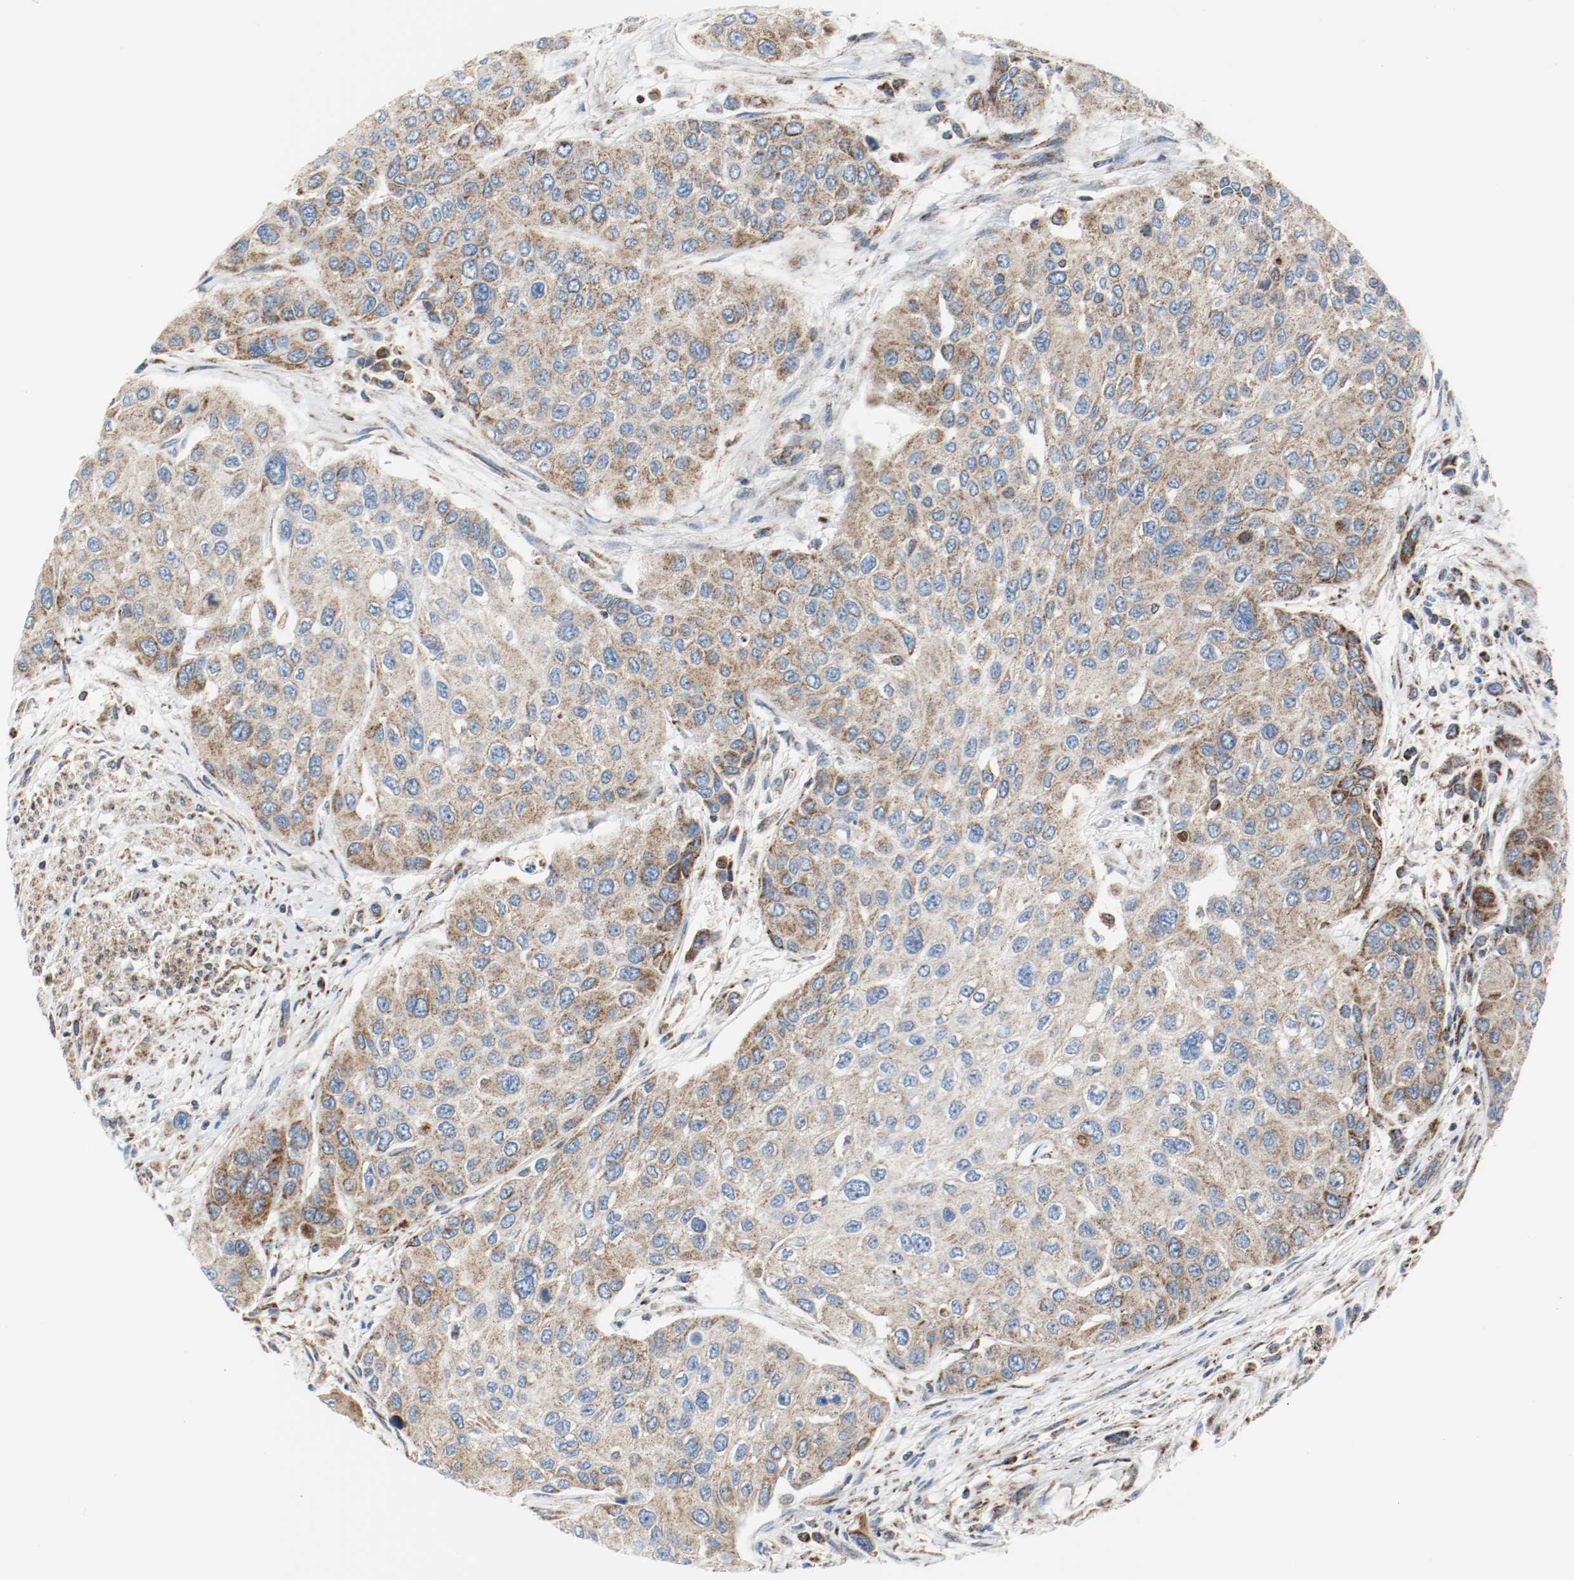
{"staining": {"intensity": "moderate", "quantity": ">75%", "location": "cytoplasmic/membranous"}, "tissue": "urothelial cancer", "cell_type": "Tumor cells", "image_type": "cancer", "snomed": [{"axis": "morphology", "description": "Urothelial carcinoma, High grade"}, {"axis": "topography", "description": "Urinary bladder"}], "caption": "This image exhibits urothelial cancer stained with immunohistochemistry (IHC) to label a protein in brown. The cytoplasmic/membranous of tumor cells show moderate positivity for the protein. Nuclei are counter-stained blue.", "gene": "TXNRD1", "patient": {"sex": "female", "age": 56}}